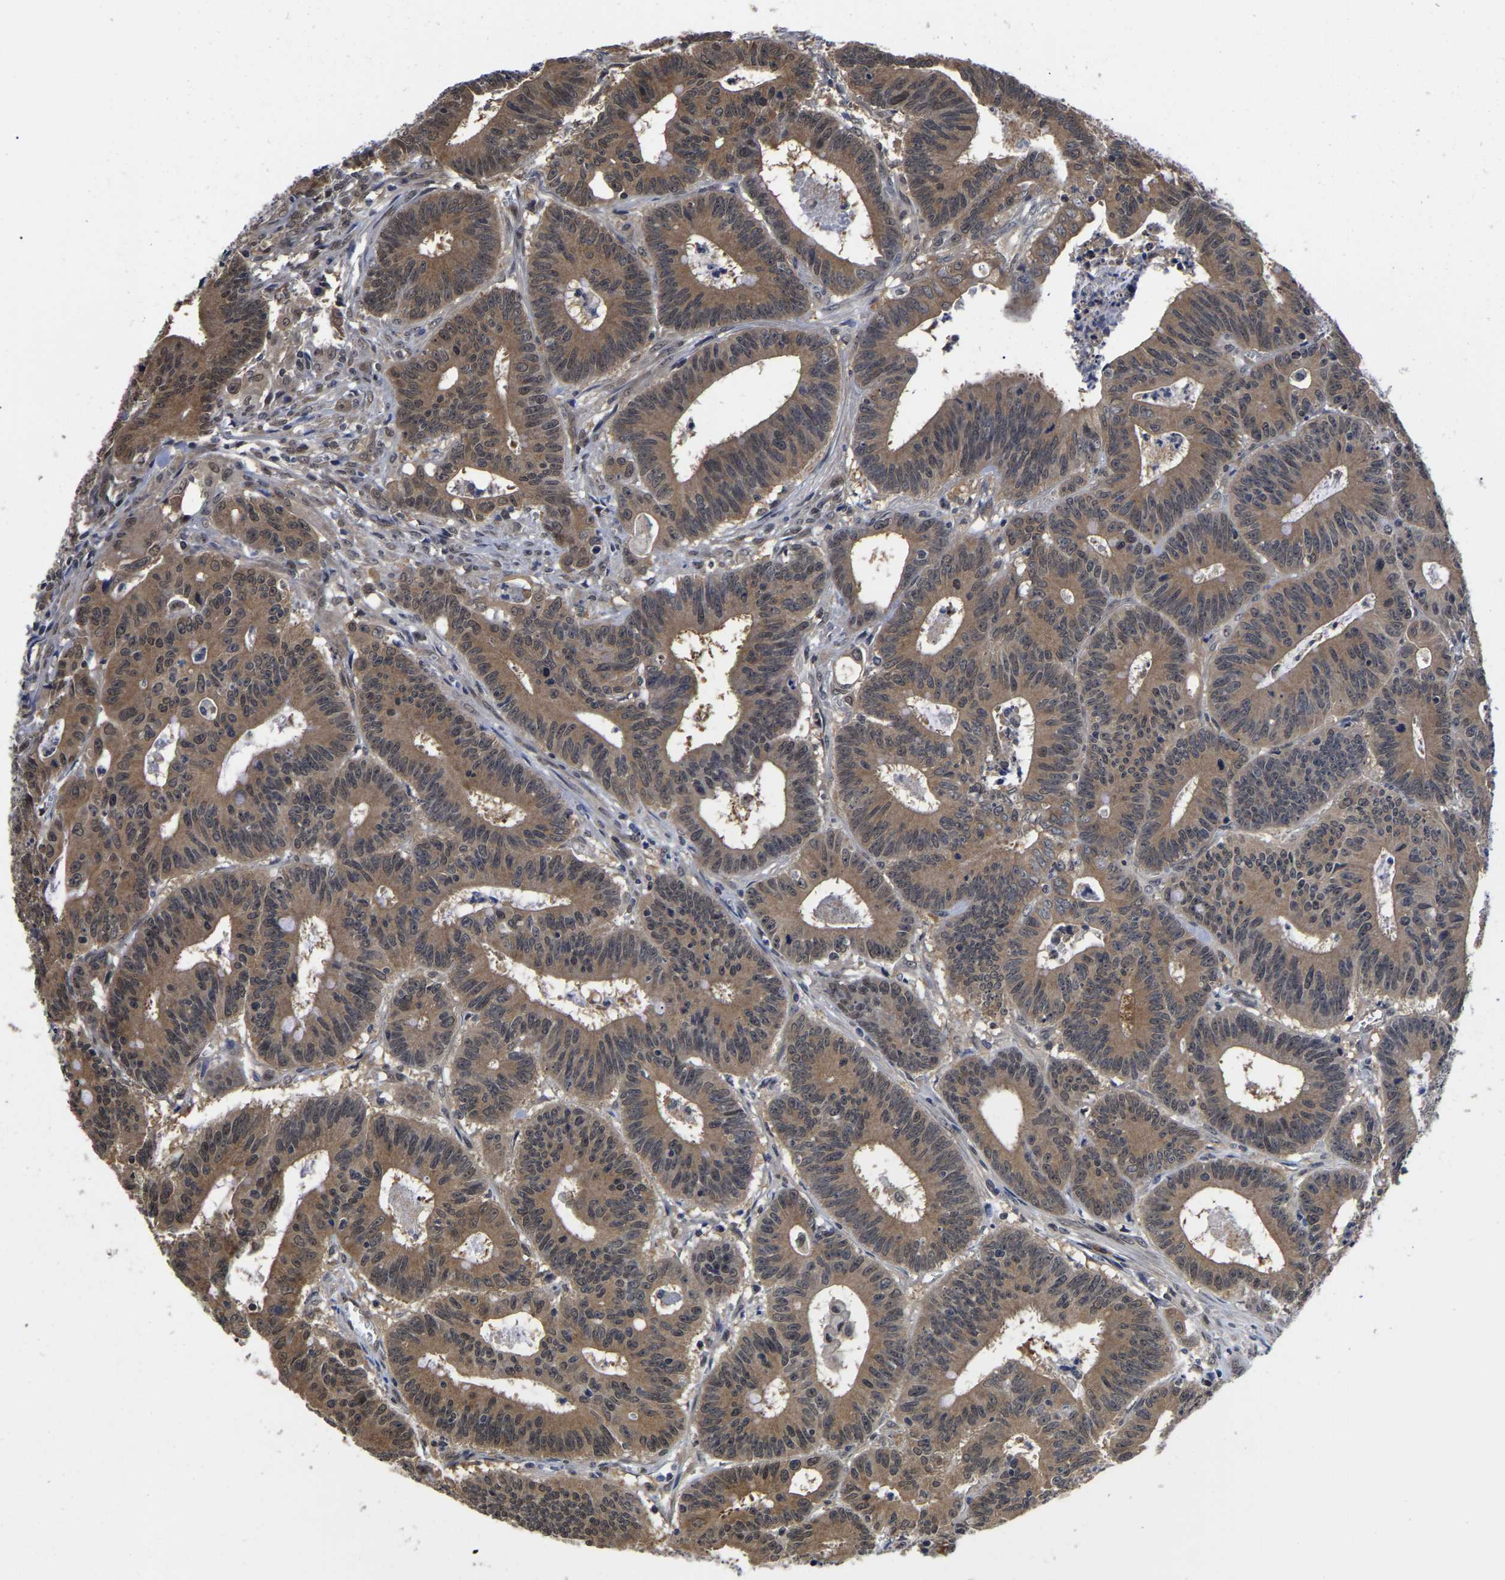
{"staining": {"intensity": "moderate", "quantity": ">75%", "location": "cytoplasmic/membranous,nuclear"}, "tissue": "colorectal cancer", "cell_type": "Tumor cells", "image_type": "cancer", "snomed": [{"axis": "morphology", "description": "Adenocarcinoma, NOS"}, {"axis": "topography", "description": "Colon"}], "caption": "The immunohistochemical stain shows moderate cytoplasmic/membranous and nuclear staining in tumor cells of colorectal cancer (adenocarcinoma) tissue.", "gene": "MCOLN2", "patient": {"sex": "male", "age": 45}}